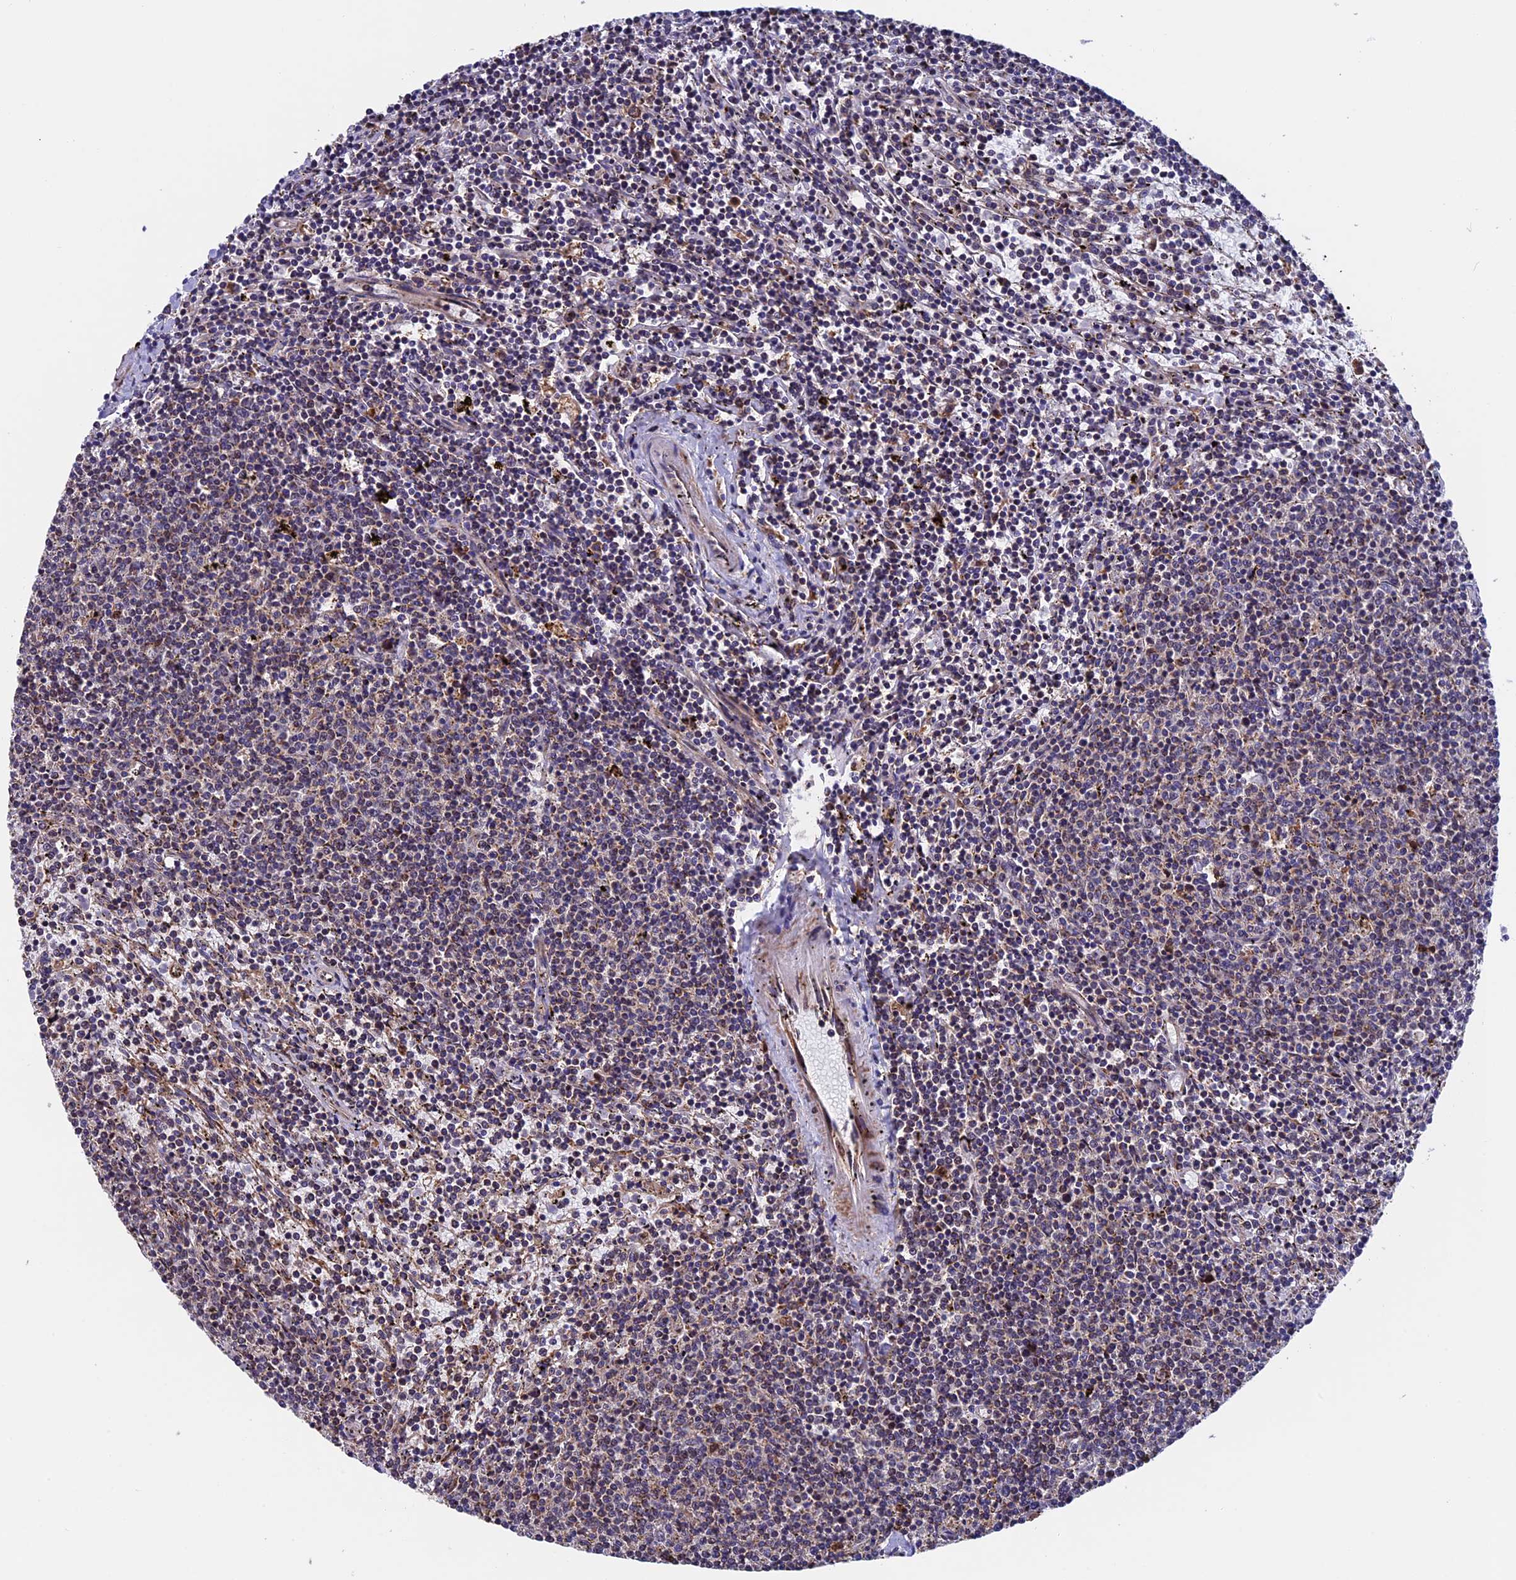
{"staining": {"intensity": "weak", "quantity": "<25%", "location": "cytoplasmic/membranous"}, "tissue": "lymphoma", "cell_type": "Tumor cells", "image_type": "cancer", "snomed": [{"axis": "morphology", "description": "Malignant lymphoma, non-Hodgkin's type, Low grade"}, {"axis": "topography", "description": "Spleen"}], "caption": "This is an IHC histopathology image of lymphoma. There is no staining in tumor cells.", "gene": "RNF17", "patient": {"sex": "female", "age": 50}}